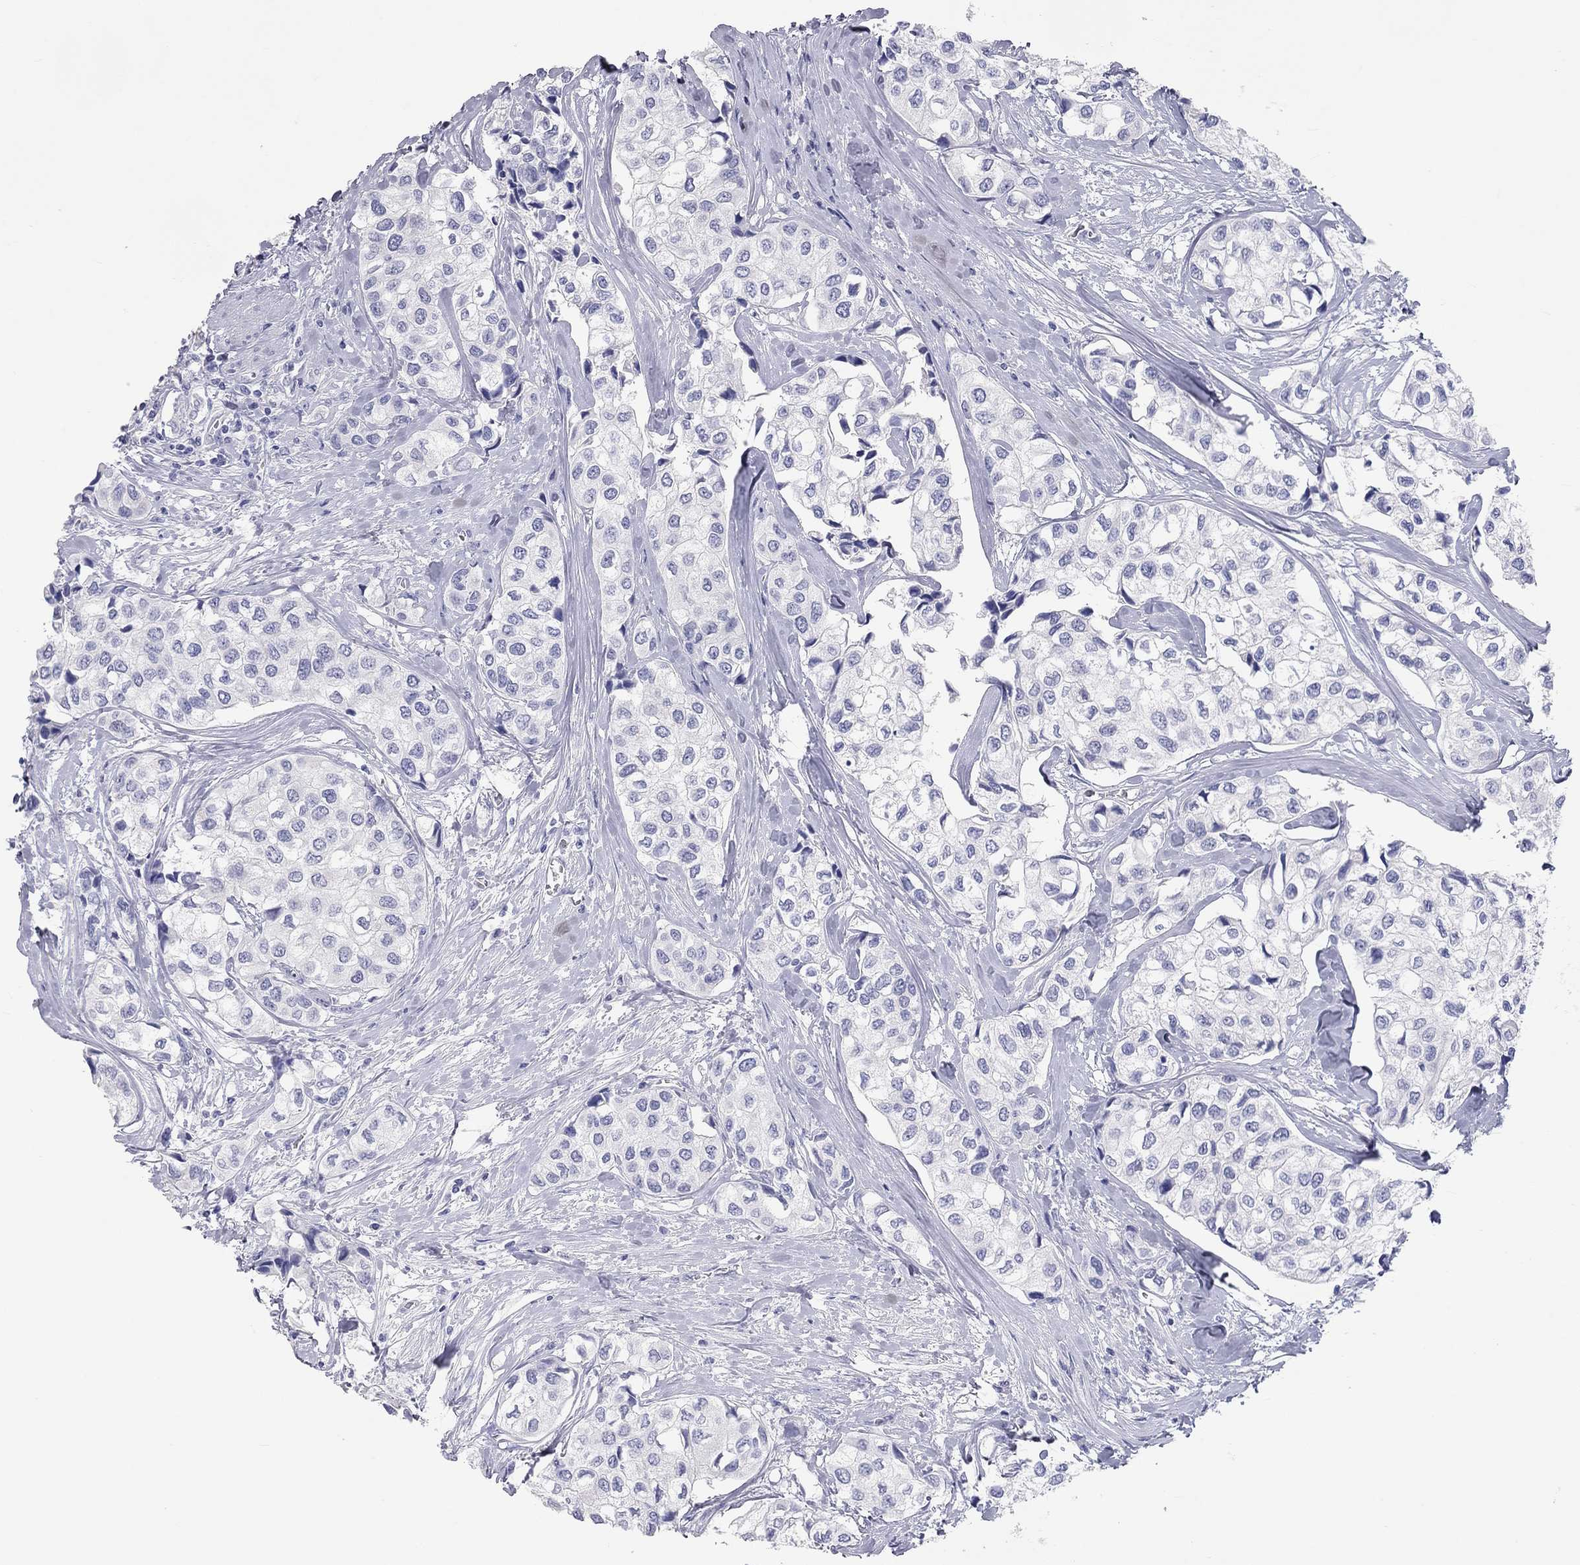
{"staining": {"intensity": "negative", "quantity": "none", "location": "none"}, "tissue": "urothelial cancer", "cell_type": "Tumor cells", "image_type": "cancer", "snomed": [{"axis": "morphology", "description": "Urothelial carcinoma, High grade"}, {"axis": "topography", "description": "Urinary bladder"}], "caption": "This photomicrograph is of high-grade urothelial carcinoma stained with immunohistochemistry to label a protein in brown with the nuclei are counter-stained blue. There is no positivity in tumor cells.", "gene": "PCDHGC5", "patient": {"sex": "male", "age": 73}}